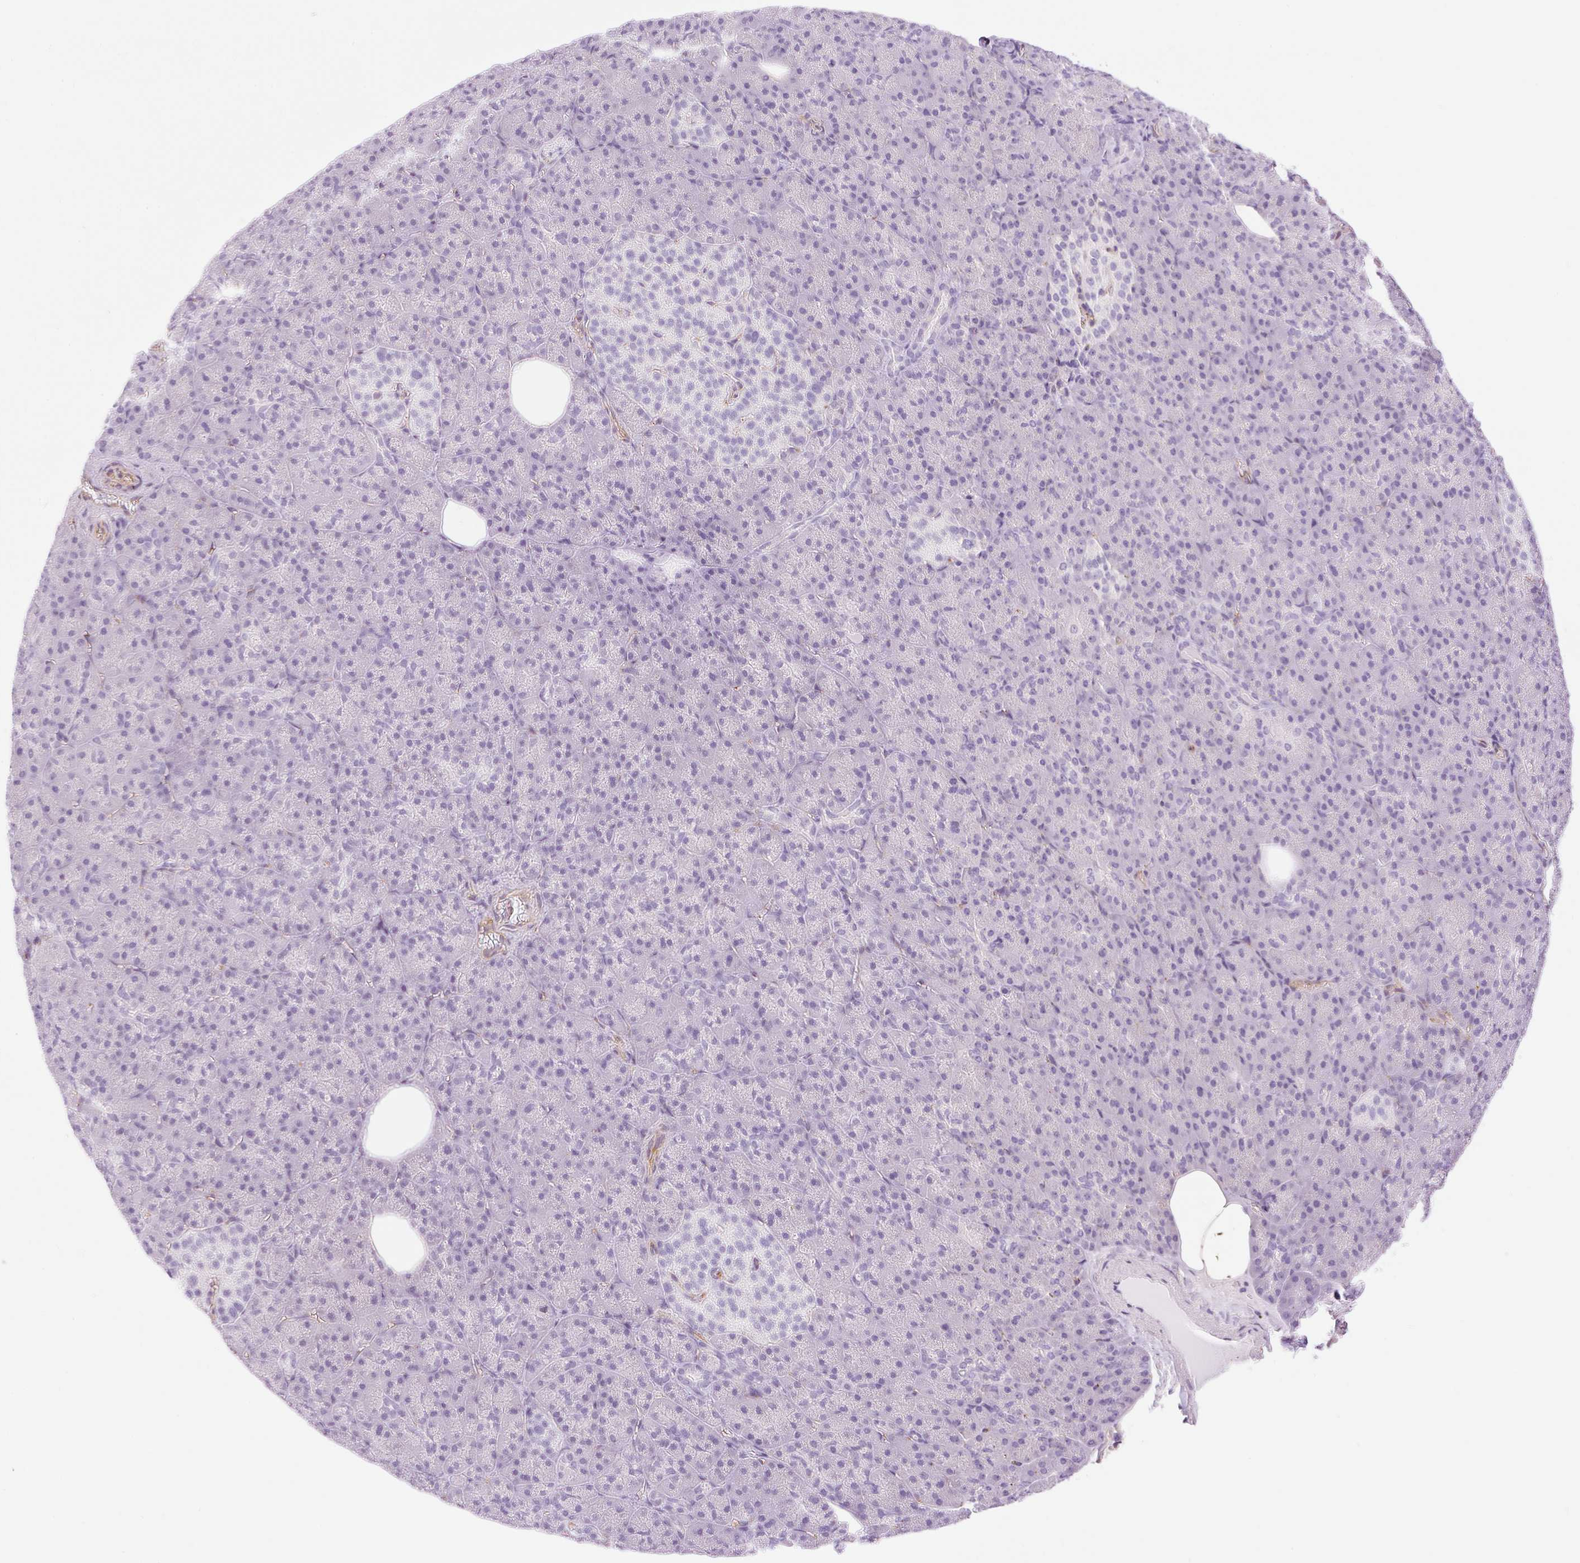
{"staining": {"intensity": "negative", "quantity": "none", "location": "none"}, "tissue": "pancreas", "cell_type": "Exocrine glandular cells", "image_type": "normal", "snomed": [{"axis": "morphology", "description": "Normal tissue, NOS"}, {"axis": "topography", "description": "Pancreas"}], "caption": "IHC photomicrograph of benign pancreas stained for a protein (brown), which displays no staining in exocrine glandular cells. (DAB IHC with hematoxylin counter stain).", "gene": "EHD1", "patient": {"sex": "female", "age": 74}}